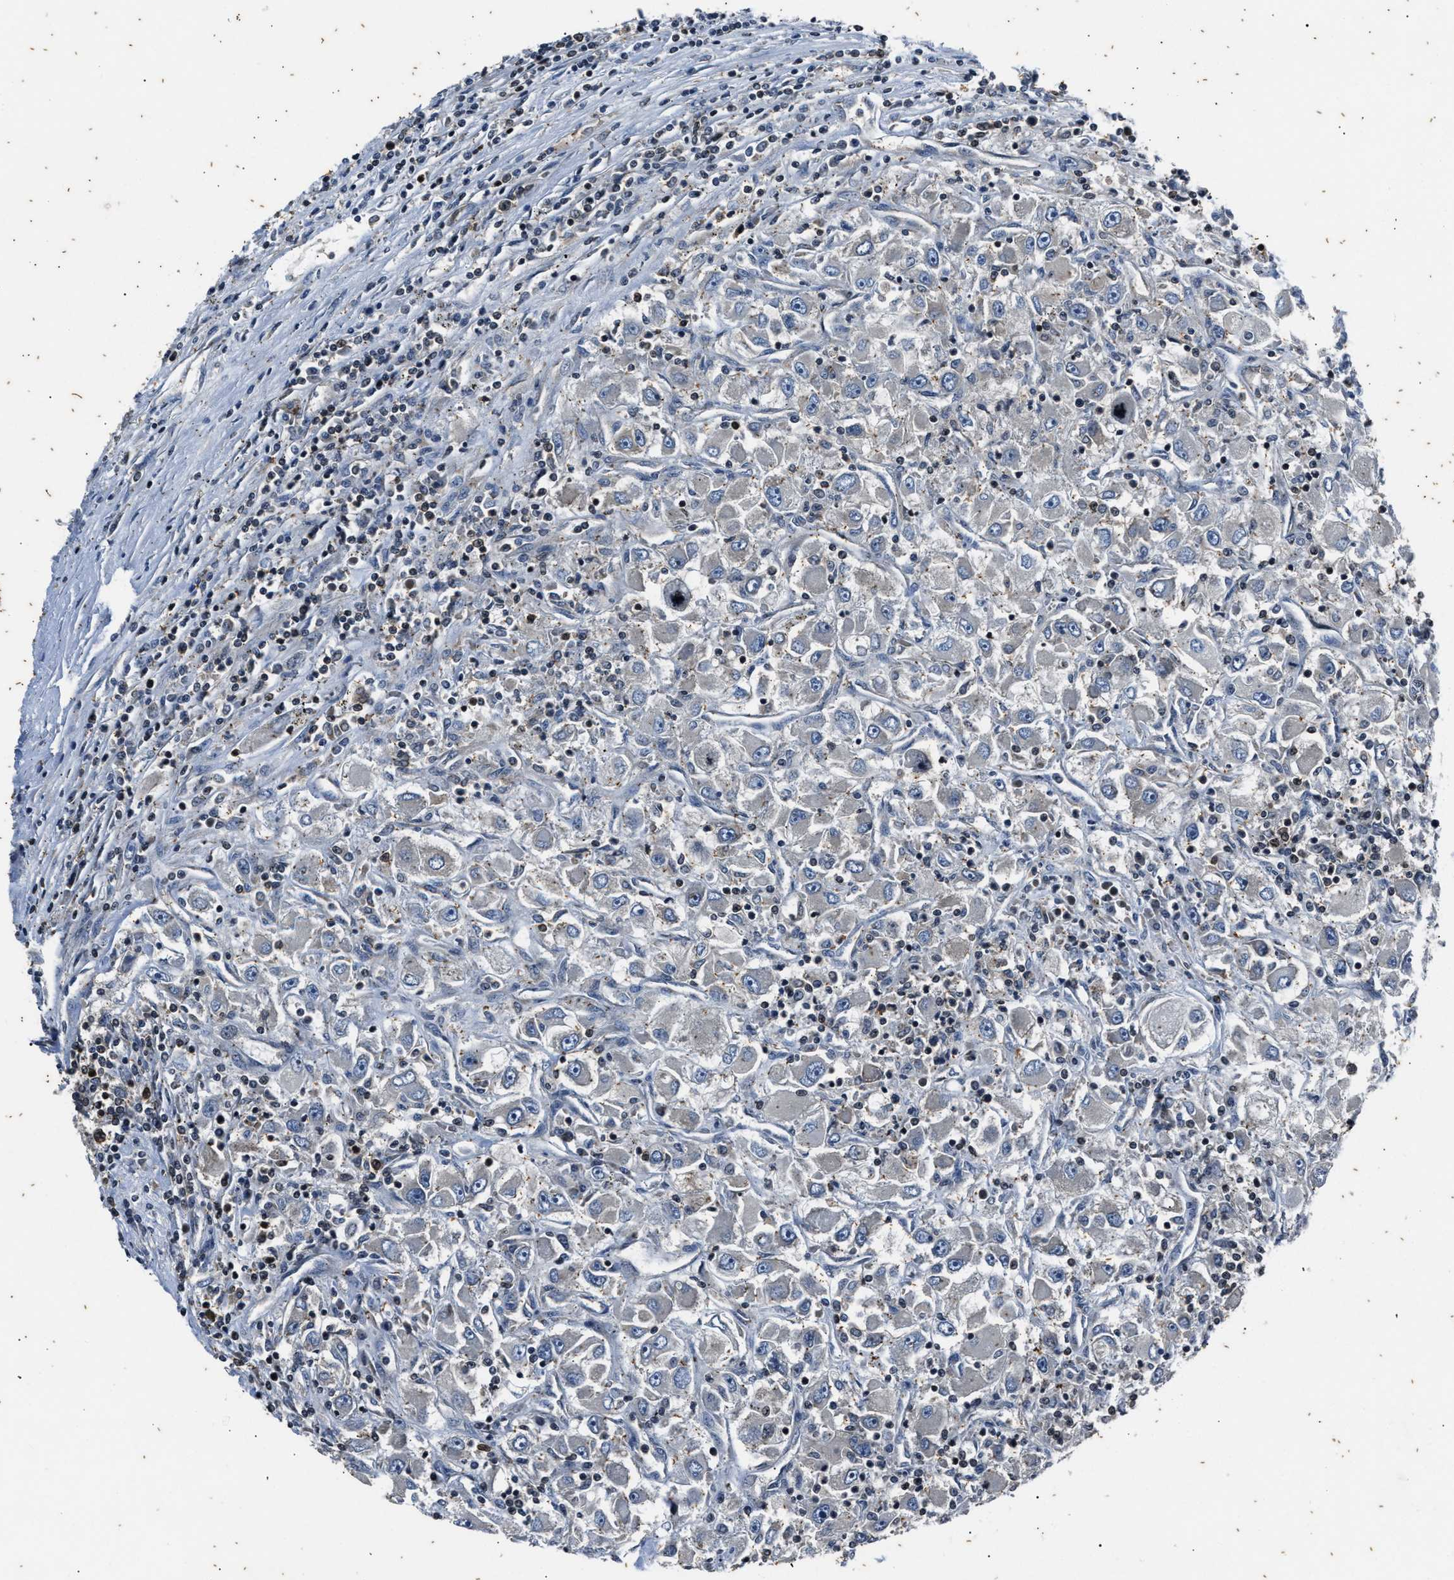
{"staining": {"intensity": "negative", "quantity": "none", "location": "none"}, "tissue": "renal cancer", "cell_type": "Tumor cells", "image_type": "cancer", "snomed": [{"axis": "morphology", "description": "Adenocarcinoma, NOS"}, {"axis": "topography", "description": "Kidney"}], "caption": "IHC of human renal cancer demonstrates no positivity in tumor cells.", "gene": "PTPN7", "patient": {"sex": "female", "age": 52}}